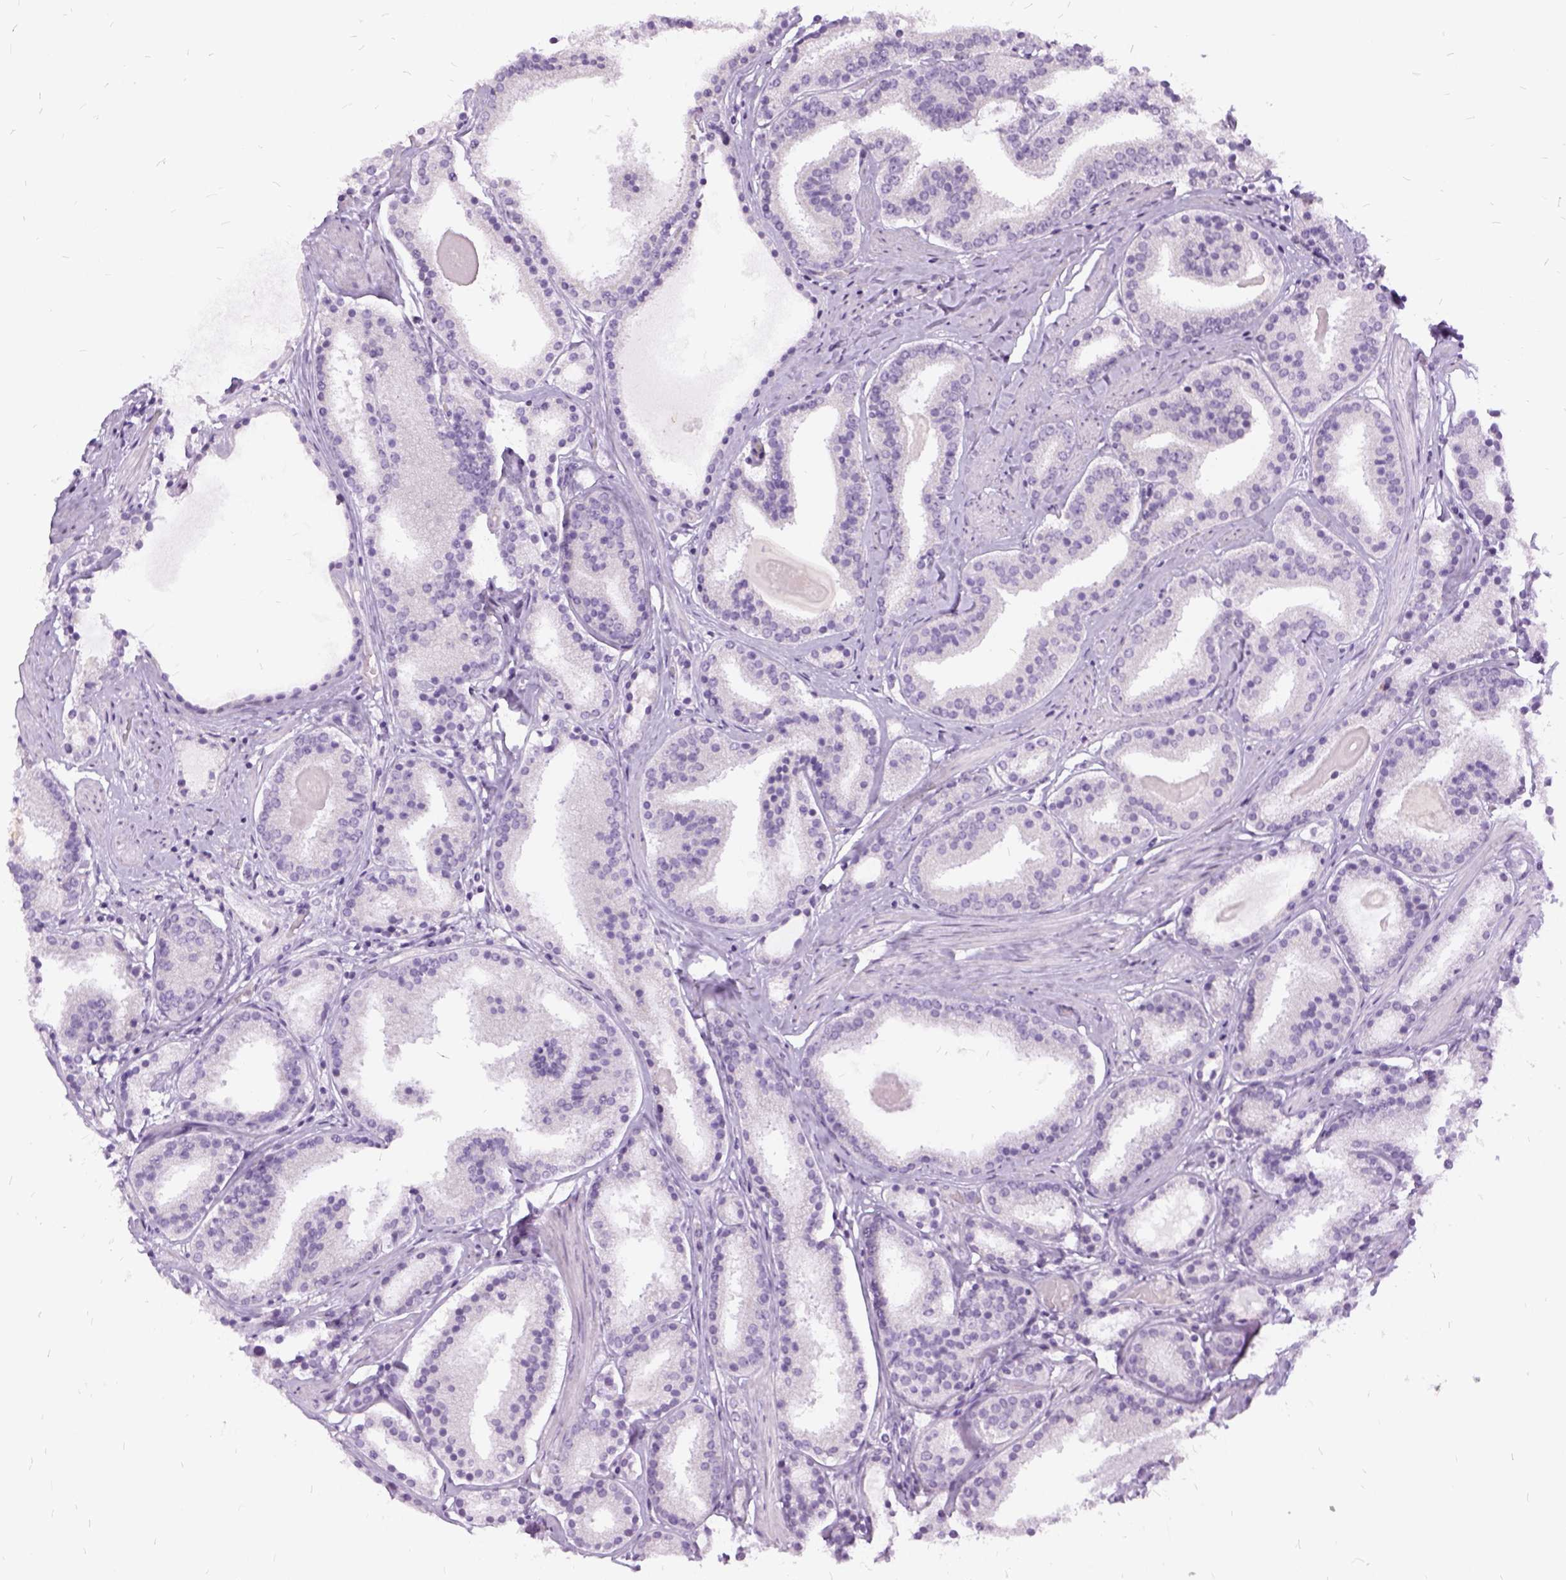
{"staining": {"intensity": "negative", "quantity": "none", "location": "none"}, "tissue": "prostate cancer", "cell_type": "Tumor cells", "image_type": "cancer", "snomed": [{"axis": "morphology", "description": "Adenocarcinoma, High grade"}, {"axis": "topography", "description": "Prostate"}], "caption": "This image is of high-grade adenocarcinoma (prostate) stained with immunohistochemistry (IHC) to label a protein in brown with the nuclei are counter-stained blue. There is no positivity in tumor cells.", "gene": "FDX1", "patient": {"sex": "male", "age": 63}}